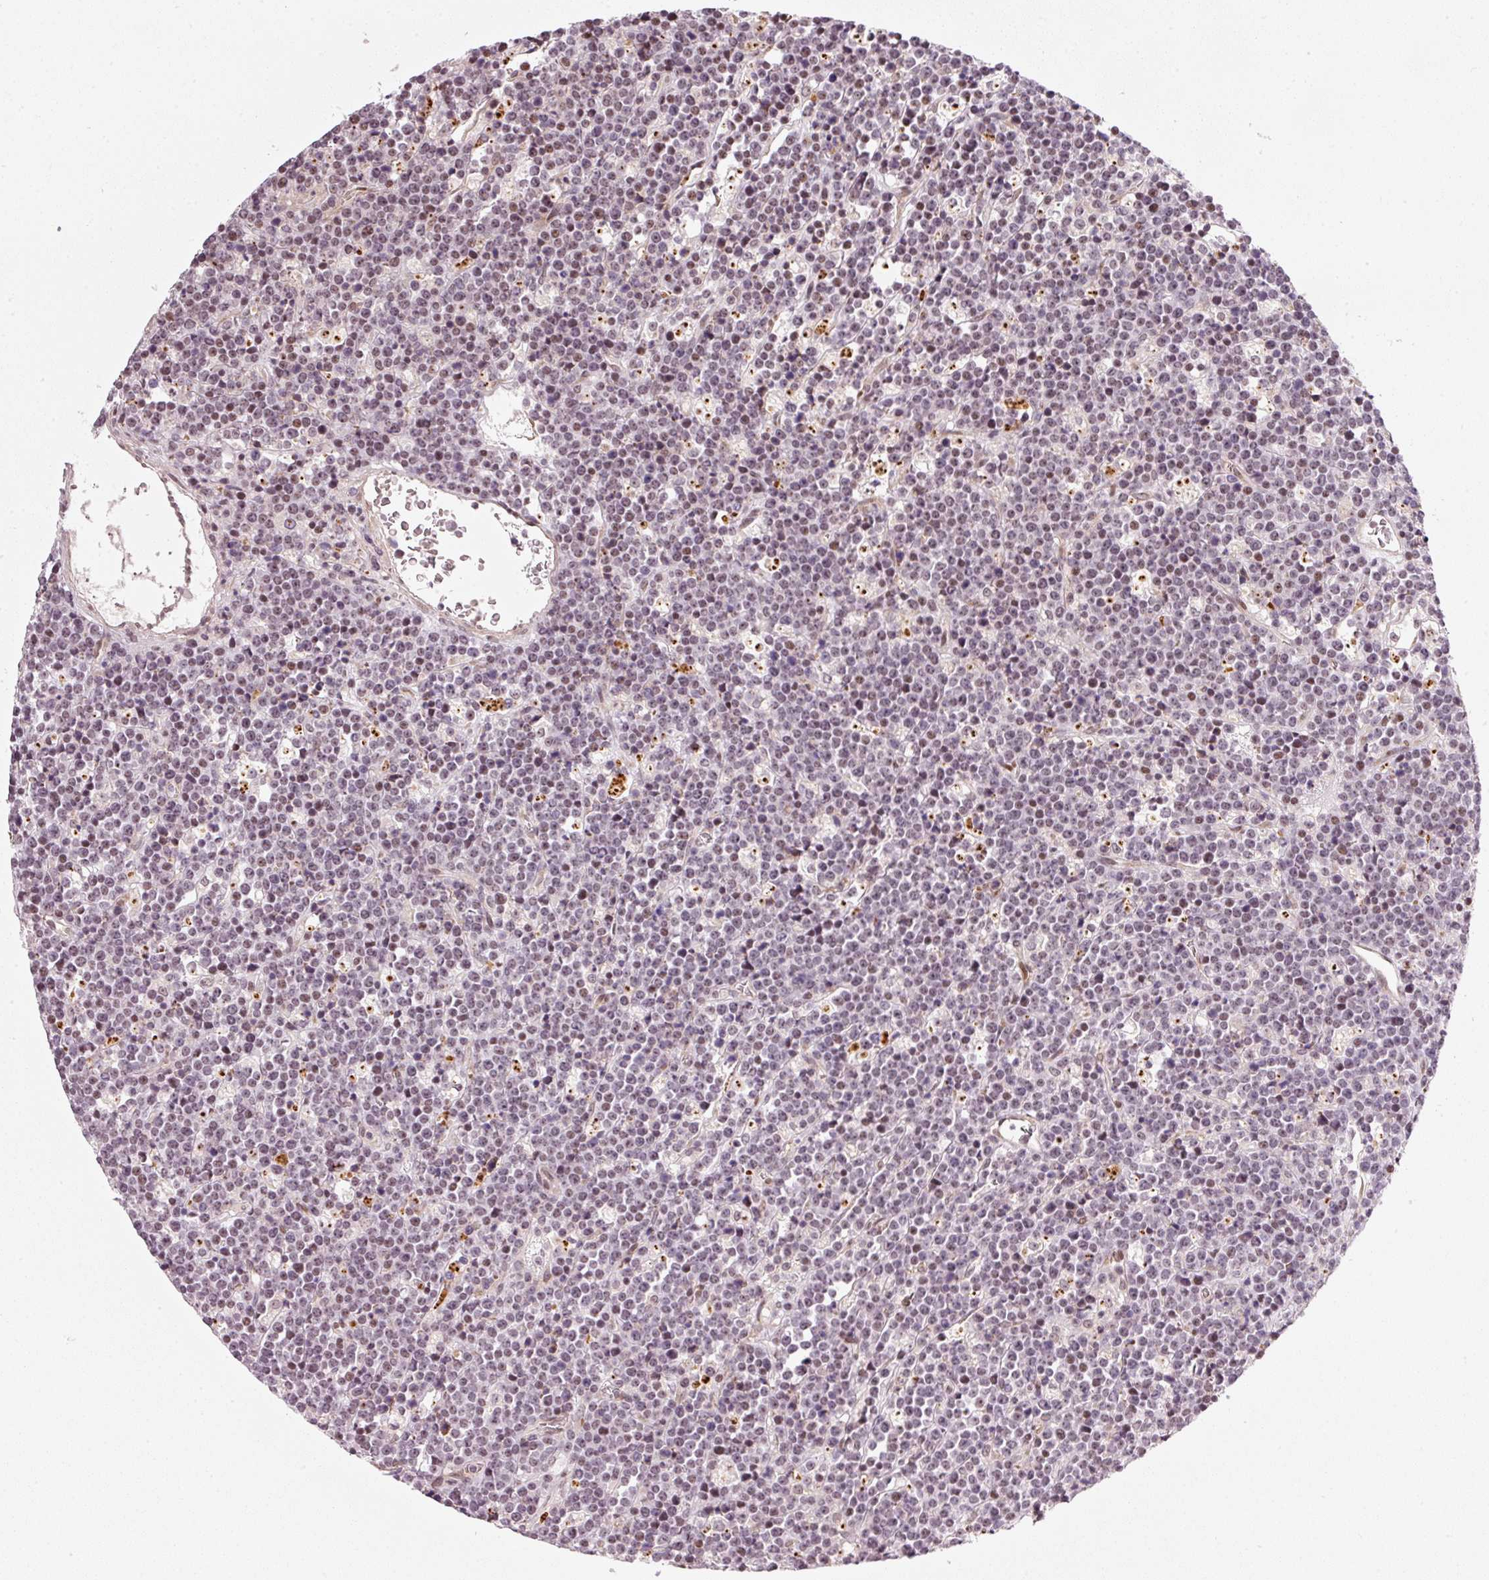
{"staining": {"intensity": "weak", "quantity": "25%-75%", "location": "nuclear"}, "tissue": "lymphoma", "cell_type": "Tumor cells", "image_type": "cancer", "snomed": [{"axis": "morphology", "description": "Malignant lymphoma, non-Hodgkin's type, High grade"}, {"axis": "topography", "description": "Ovary"}], "caption": "Human high-grade malignant lymphoma, non-Hodgkin's type stained for a protein (brown) exhibits weak nuclear positive staining in about 25%-75% of tumor cells.", "gene": "MXRA8", "patient": {"sex": "female", "age": 56}}